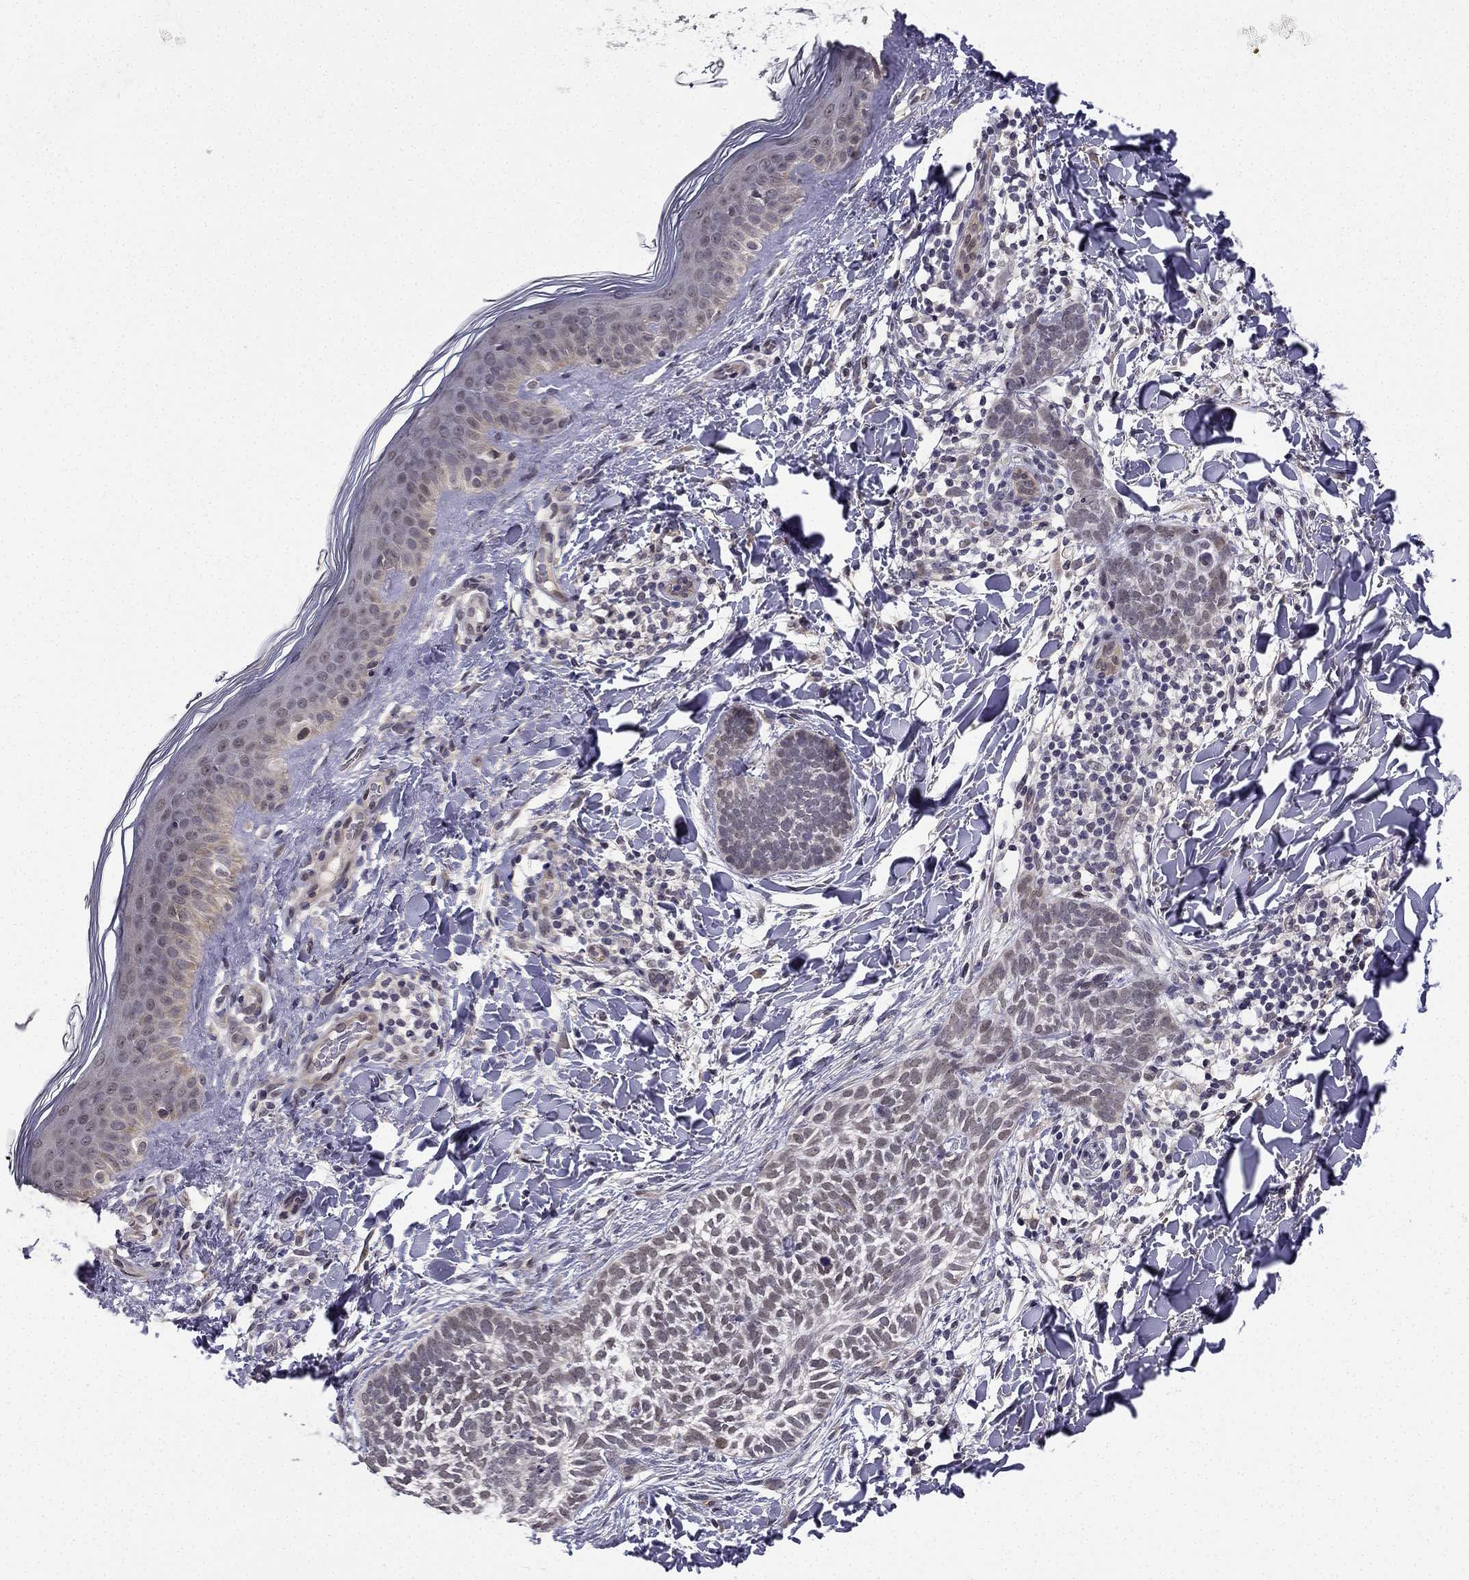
{"staining": {"intensity": "negative", "quantity": "none", "location": "none"}, "tissue": "skin cancer", "cell_type": "Tumor cells", "image_type": "cancer", "snomed": [{"axis": "morphology", "description": "Normal tissue, NOS"}, {"axis": "morphology", "description": "Basal cell carcinoma"}, {"axis": "topography", "description": "Skin"}], "caption": "Tumor cells are negative for brown protein staining in skin cancer (basal cell carcinoma).", "gene": "CHST8", "patient": {"sex": "male", "age": 46}}